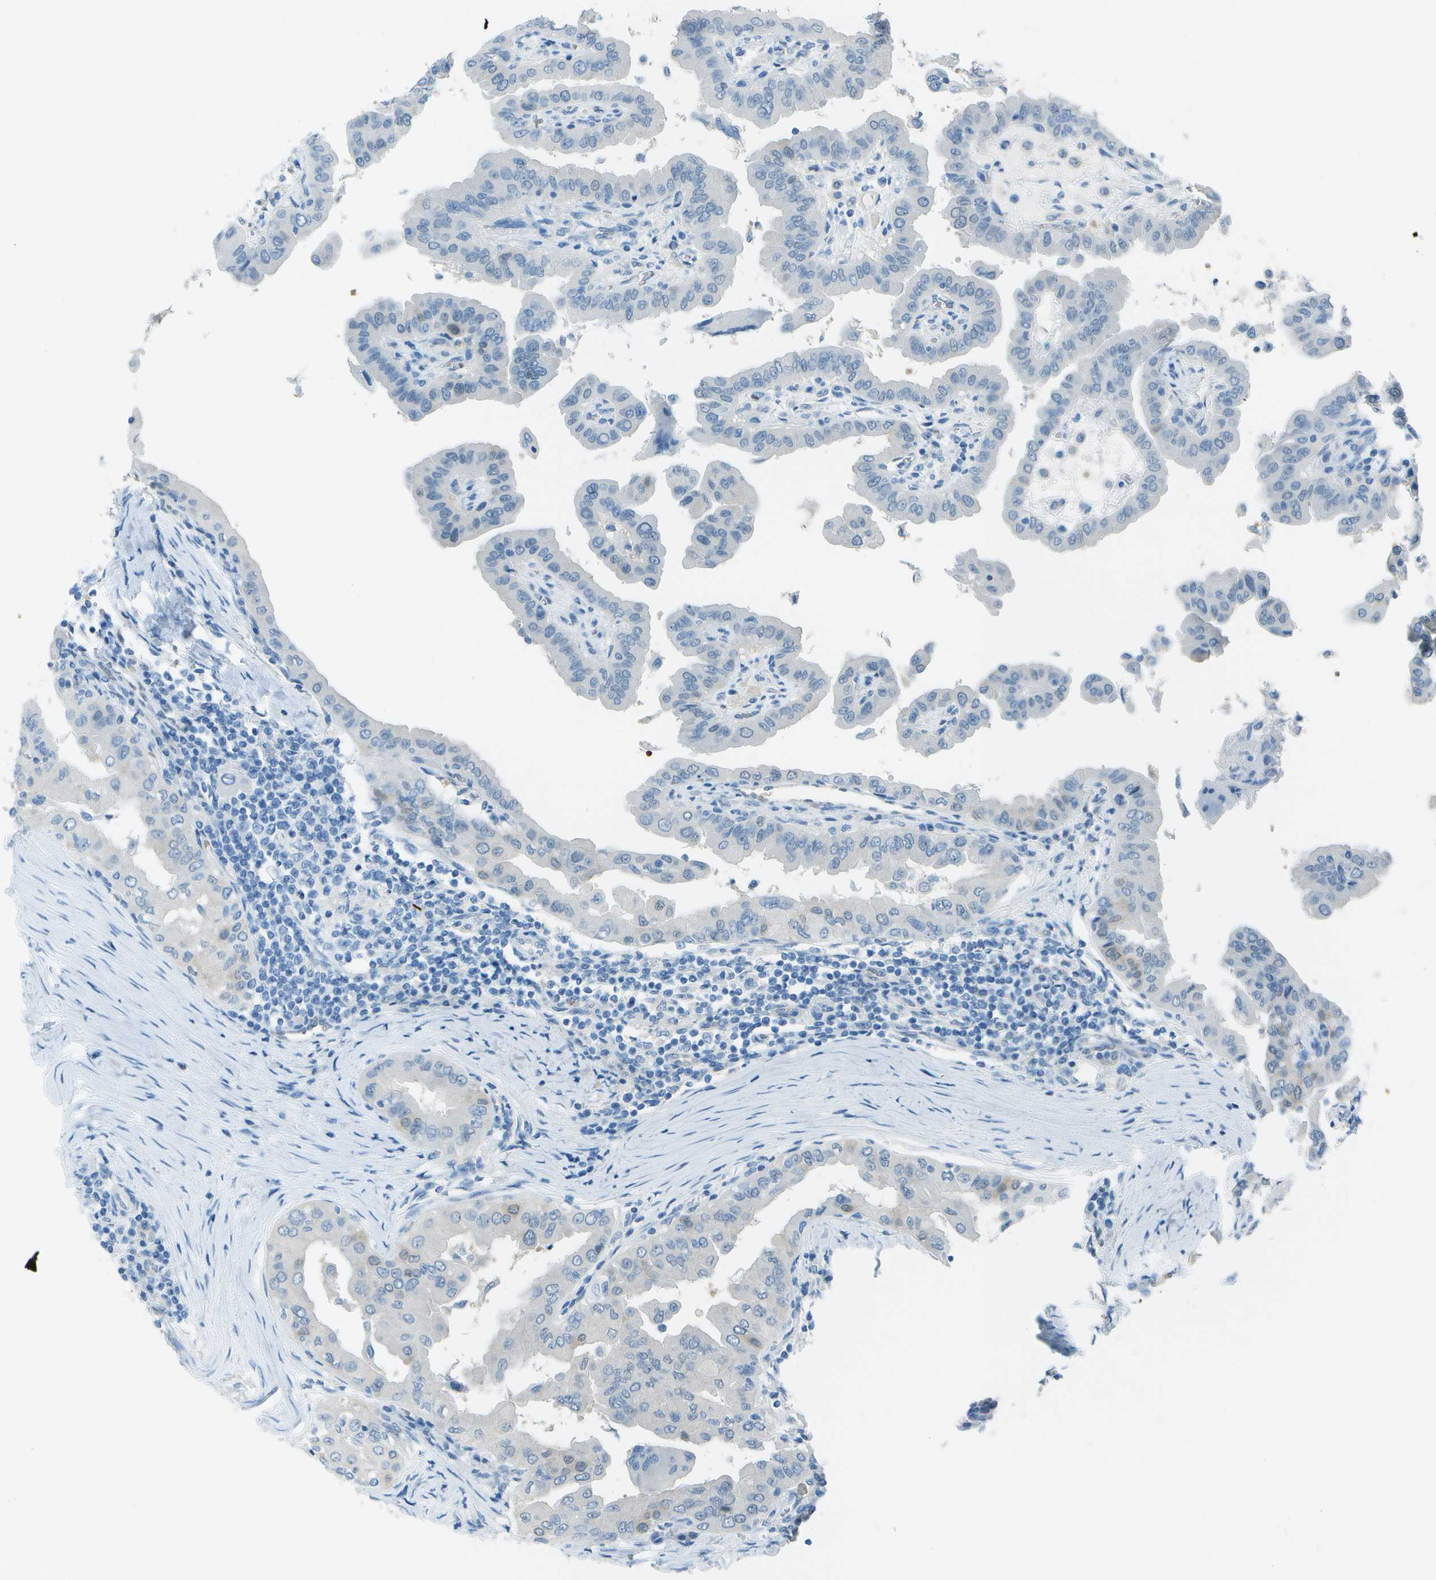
{"staining": {"intensity": "negative", "quantity": "none", "location": "none"}, "tissue": "thyroid cancer", "cell_type": "Tumor cells", "image_type": "cancer", "snomed": [{"axis": "morphology", "description": "Papillary adenocarcinoma, NOS"}, {"axis": "topography", "description": "Thyroid gland"}], "caption": "A micrograph of thyroid cancer stained for a protein displays no brown staining in tumor cells.", "gene": "ASL", "patient": {"sex": "male", "age": 33}}